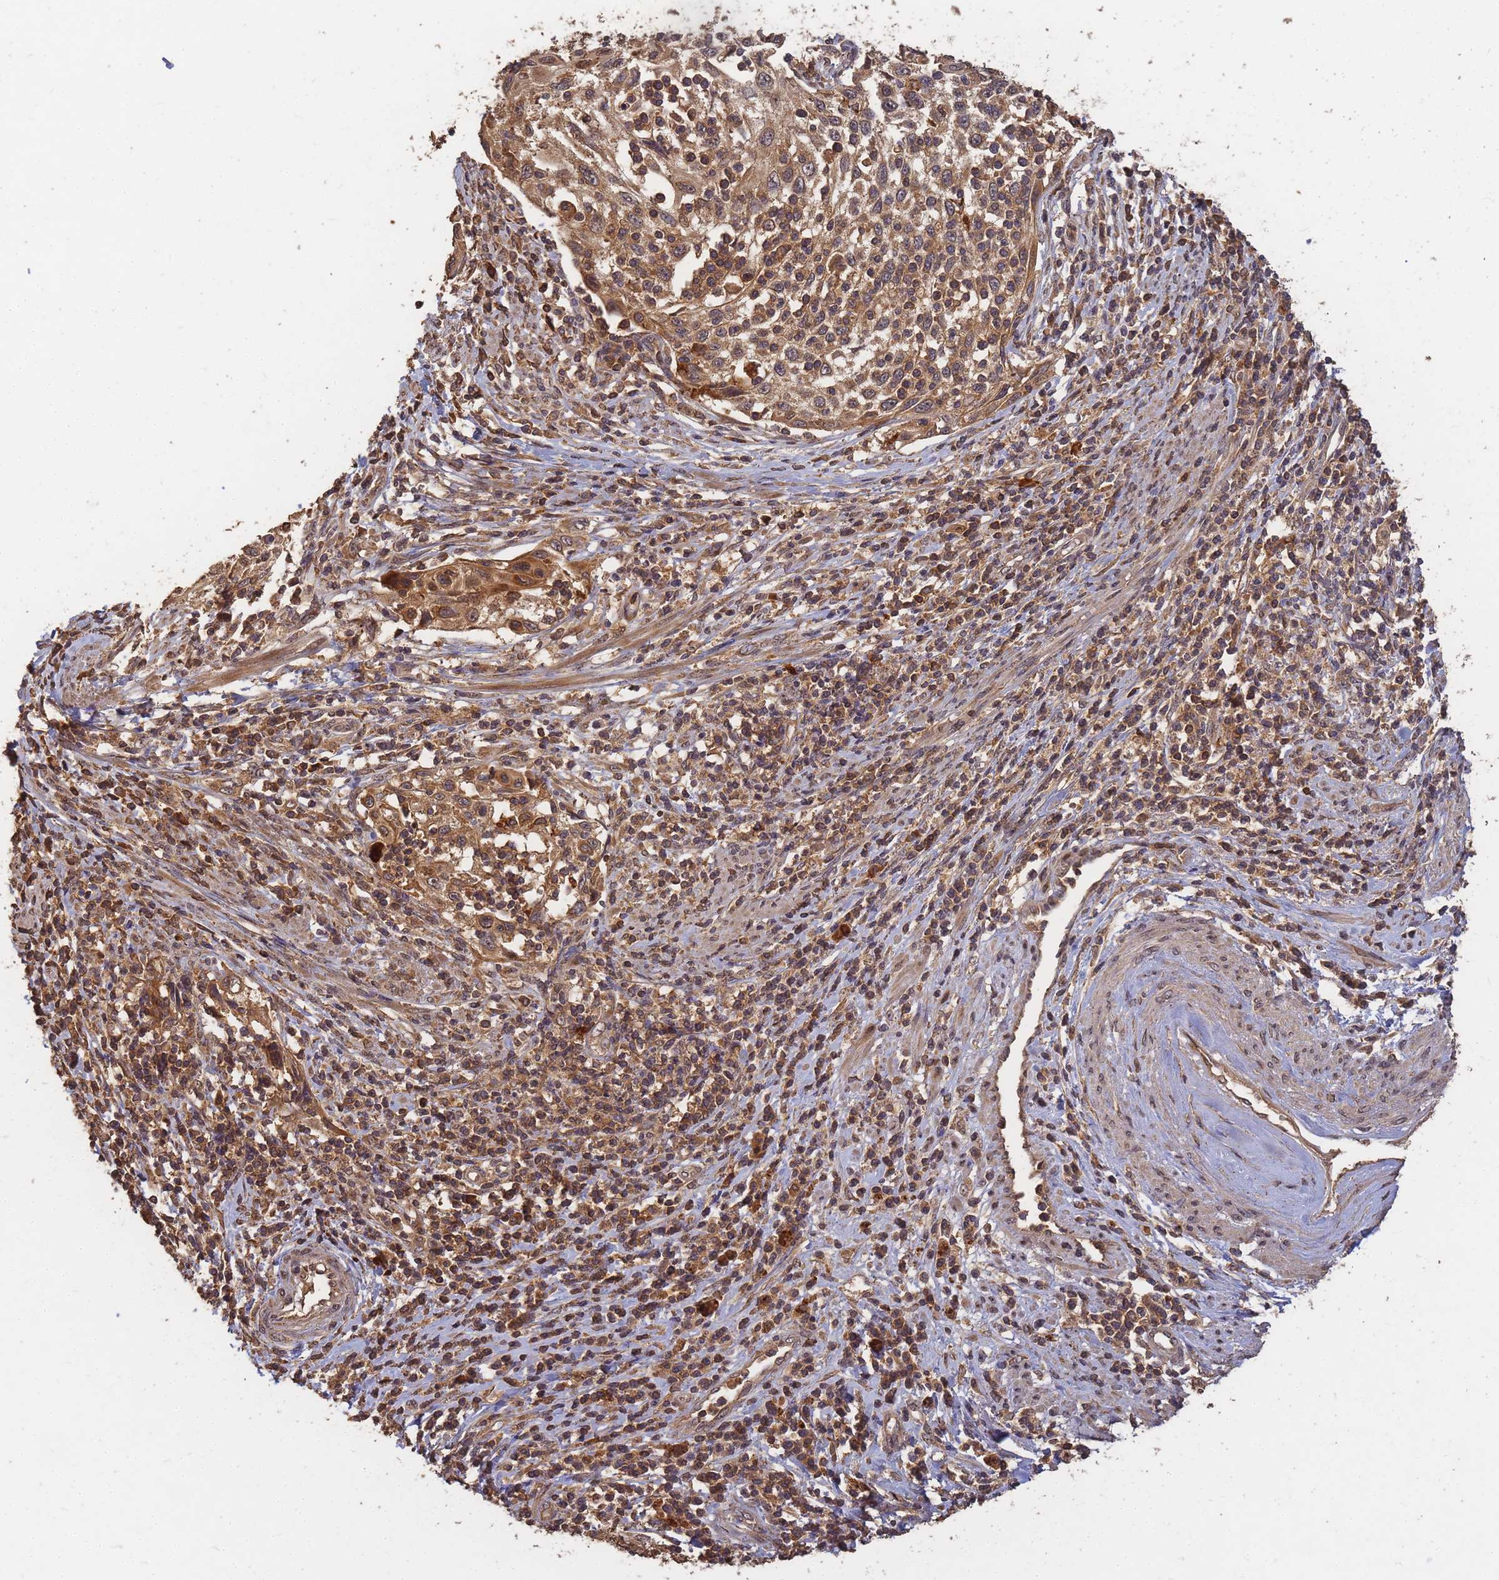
{"staining": {"intensity": "moderate", "quantity": ">75%", "location": "cytoplasmic/membranous"}, "tissue": "cervical cancer", "cell_type": "Tumor cells", "image_type": "cancer", "snomed": [{"axis": "morphology", "description": "Squamous cell carcinoma, NOS"}, {"axis": "topography", "description": "Cervix"}], "caption": "Immunohistochemical staining of human cervical cancer shows medium levels of moderate cytoplasmic/membranous expression in about >75% of tumor cells.", "gene": "ALKBH1", "patient": {"sex": "female", "age": 70}}